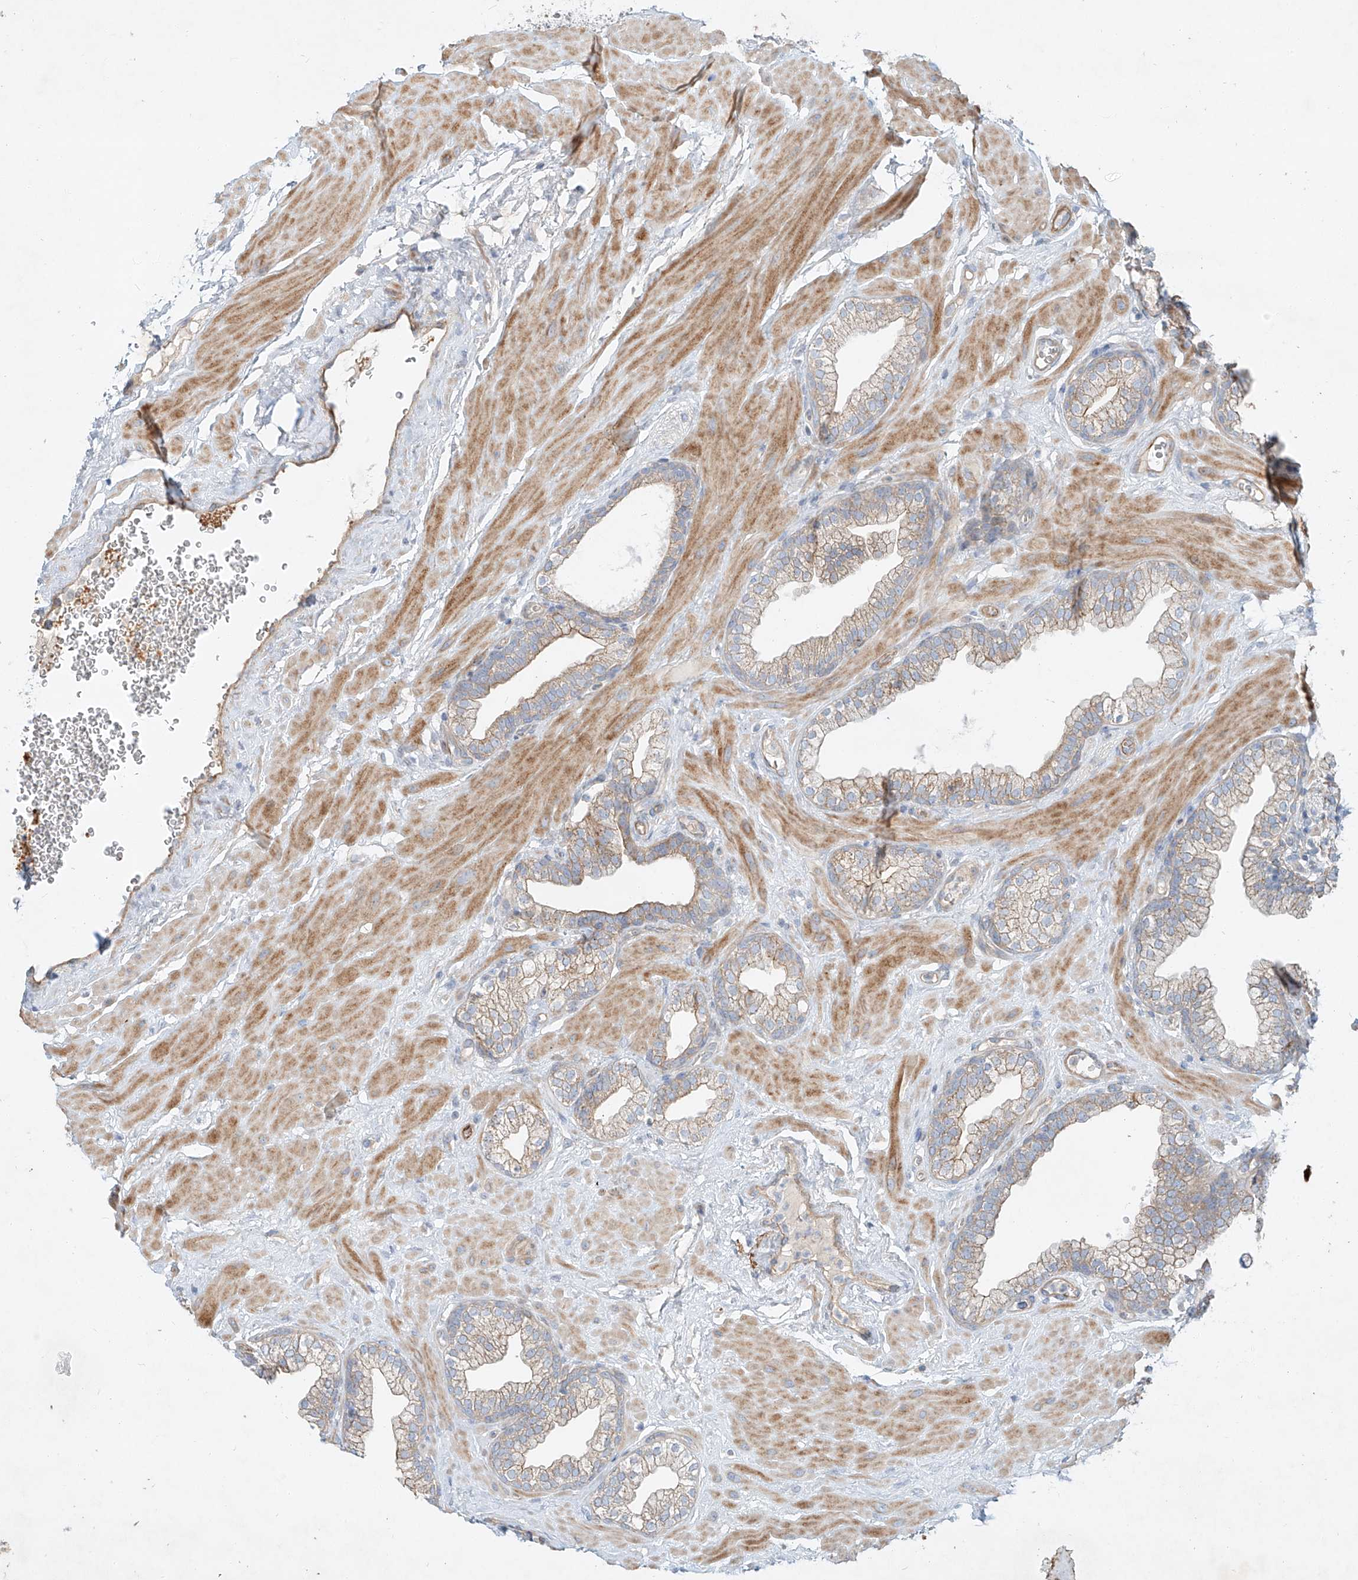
{"staining": {"intensity": "weak", "quantity": "25%-75%", "location": "cytoplasmic/membranous"}, "tissue": "prostate", "cell_type": "Glandular cells", "image_type": "normal", "snomed": [{"axis": "morphology", "description": "Normal tissue, NOS"}, {"axis": "morphology", "description": "Urothelial carcinoma, Low grade"}, {"axis": "topography", "description": "Urinary bladder"}, {"axis": "topography", "description": "Prostate"}], "caption": "A photomicrograph of human prostate stained for a protein exhibits weak cytoplasmic/membranous brown staining in glandular cells. The staining was performed using DAB (3,3'-diaminobenzidine), with brown indicating positive protein expression. Nuclei are stained blue with hematoxylin.", "gene": "AJM1", "patient": {"sex": "male", "age": 60}}